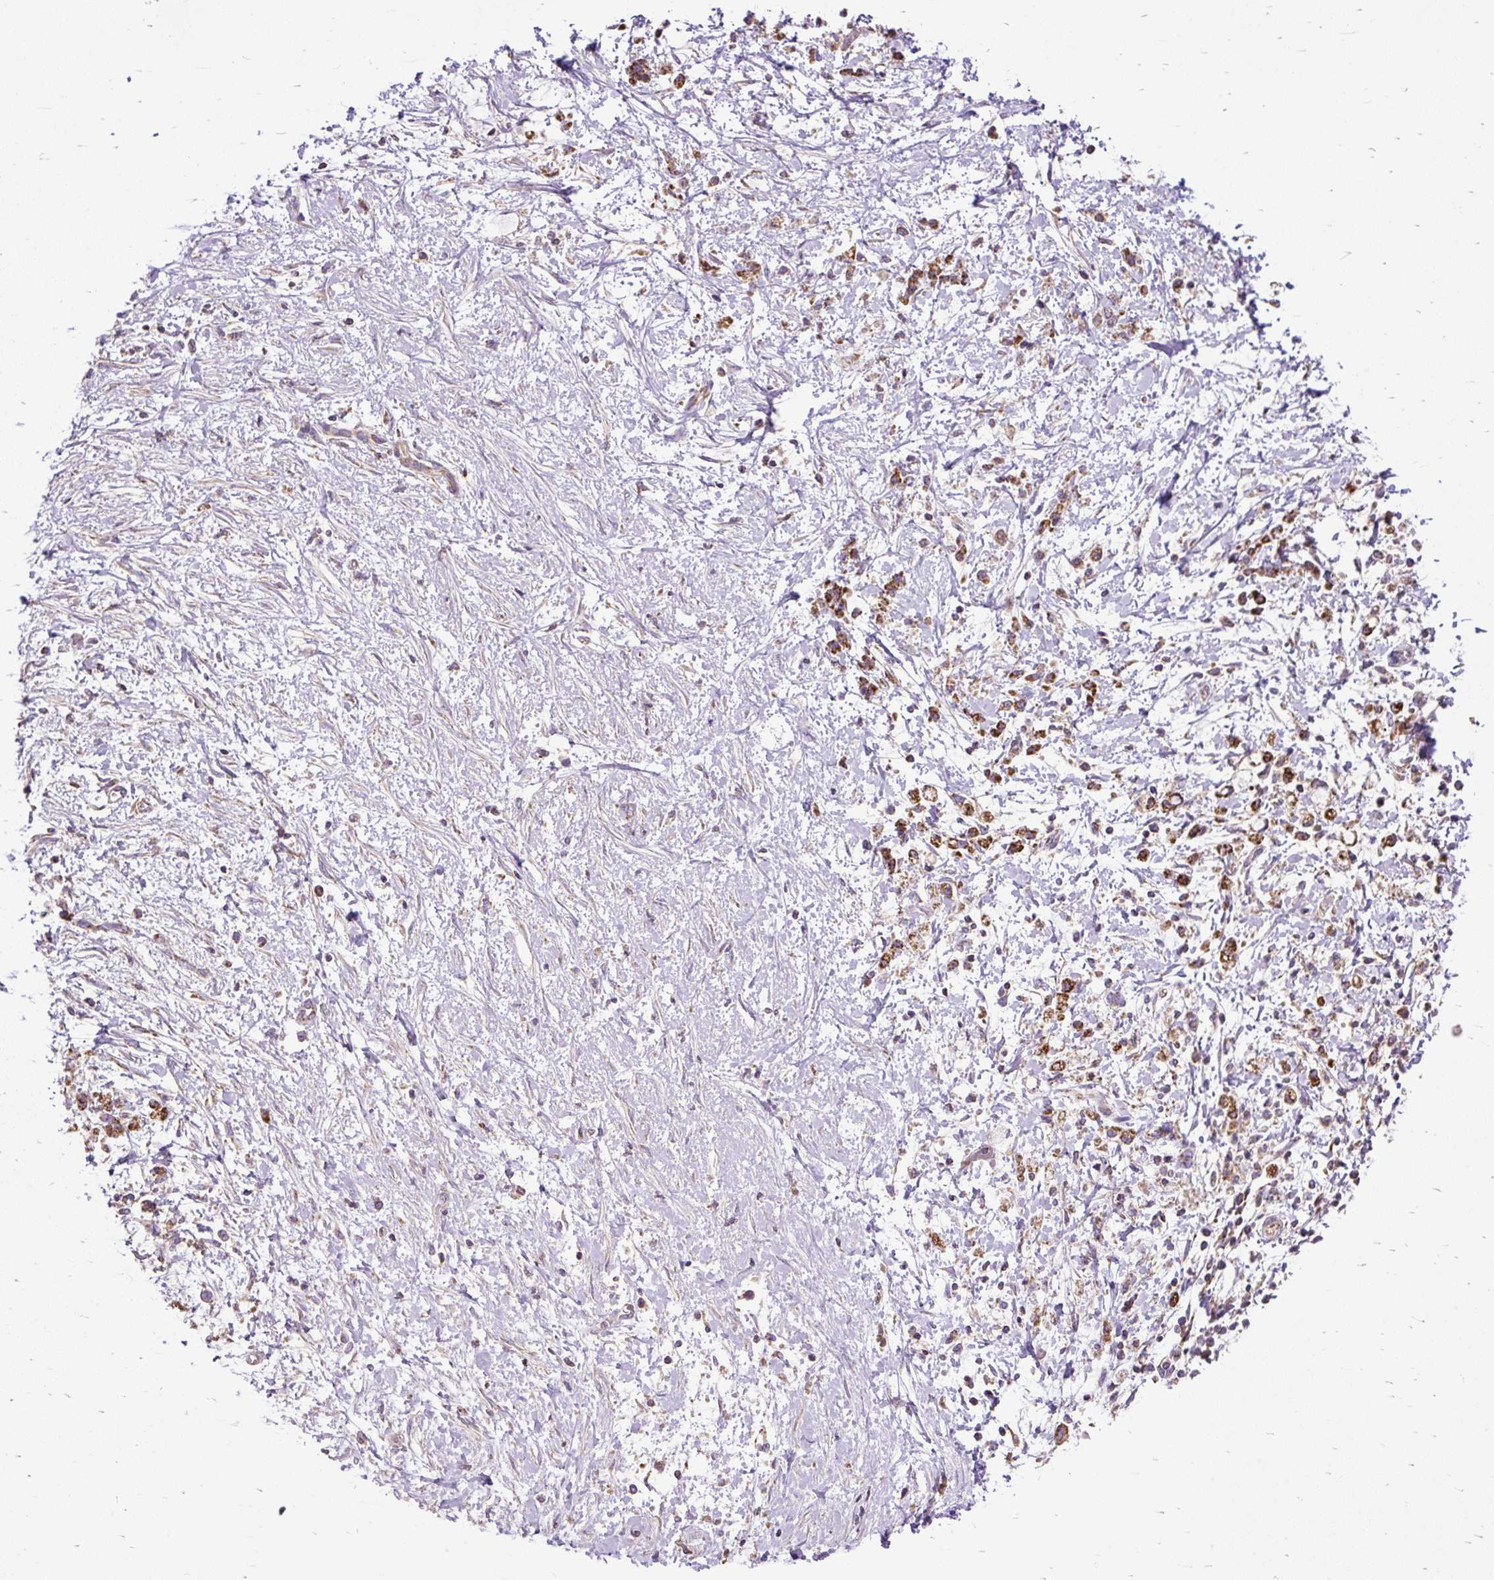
{"staining": {"intensity": "moderate", "quantity": ">75%", "location": "cytoplasmic/membranous"}, "tissue": "stomach cancer", "cell_type": "Tumor cells", "image_type": "cancer", "snomed": [{"axis": "morphology", "description": "Adenocarcinoma, NOS"}, {"axis": "topography", "description": "Stomach"}], "caption": "Stomach cancer was stained to show a protein in brown. There is medium levels of moderate cytoplasmic/membranous positivity in about >75% of tumor cells.", "gene": "TOMM40", "patient": {"sex": "female", "age": 60}}